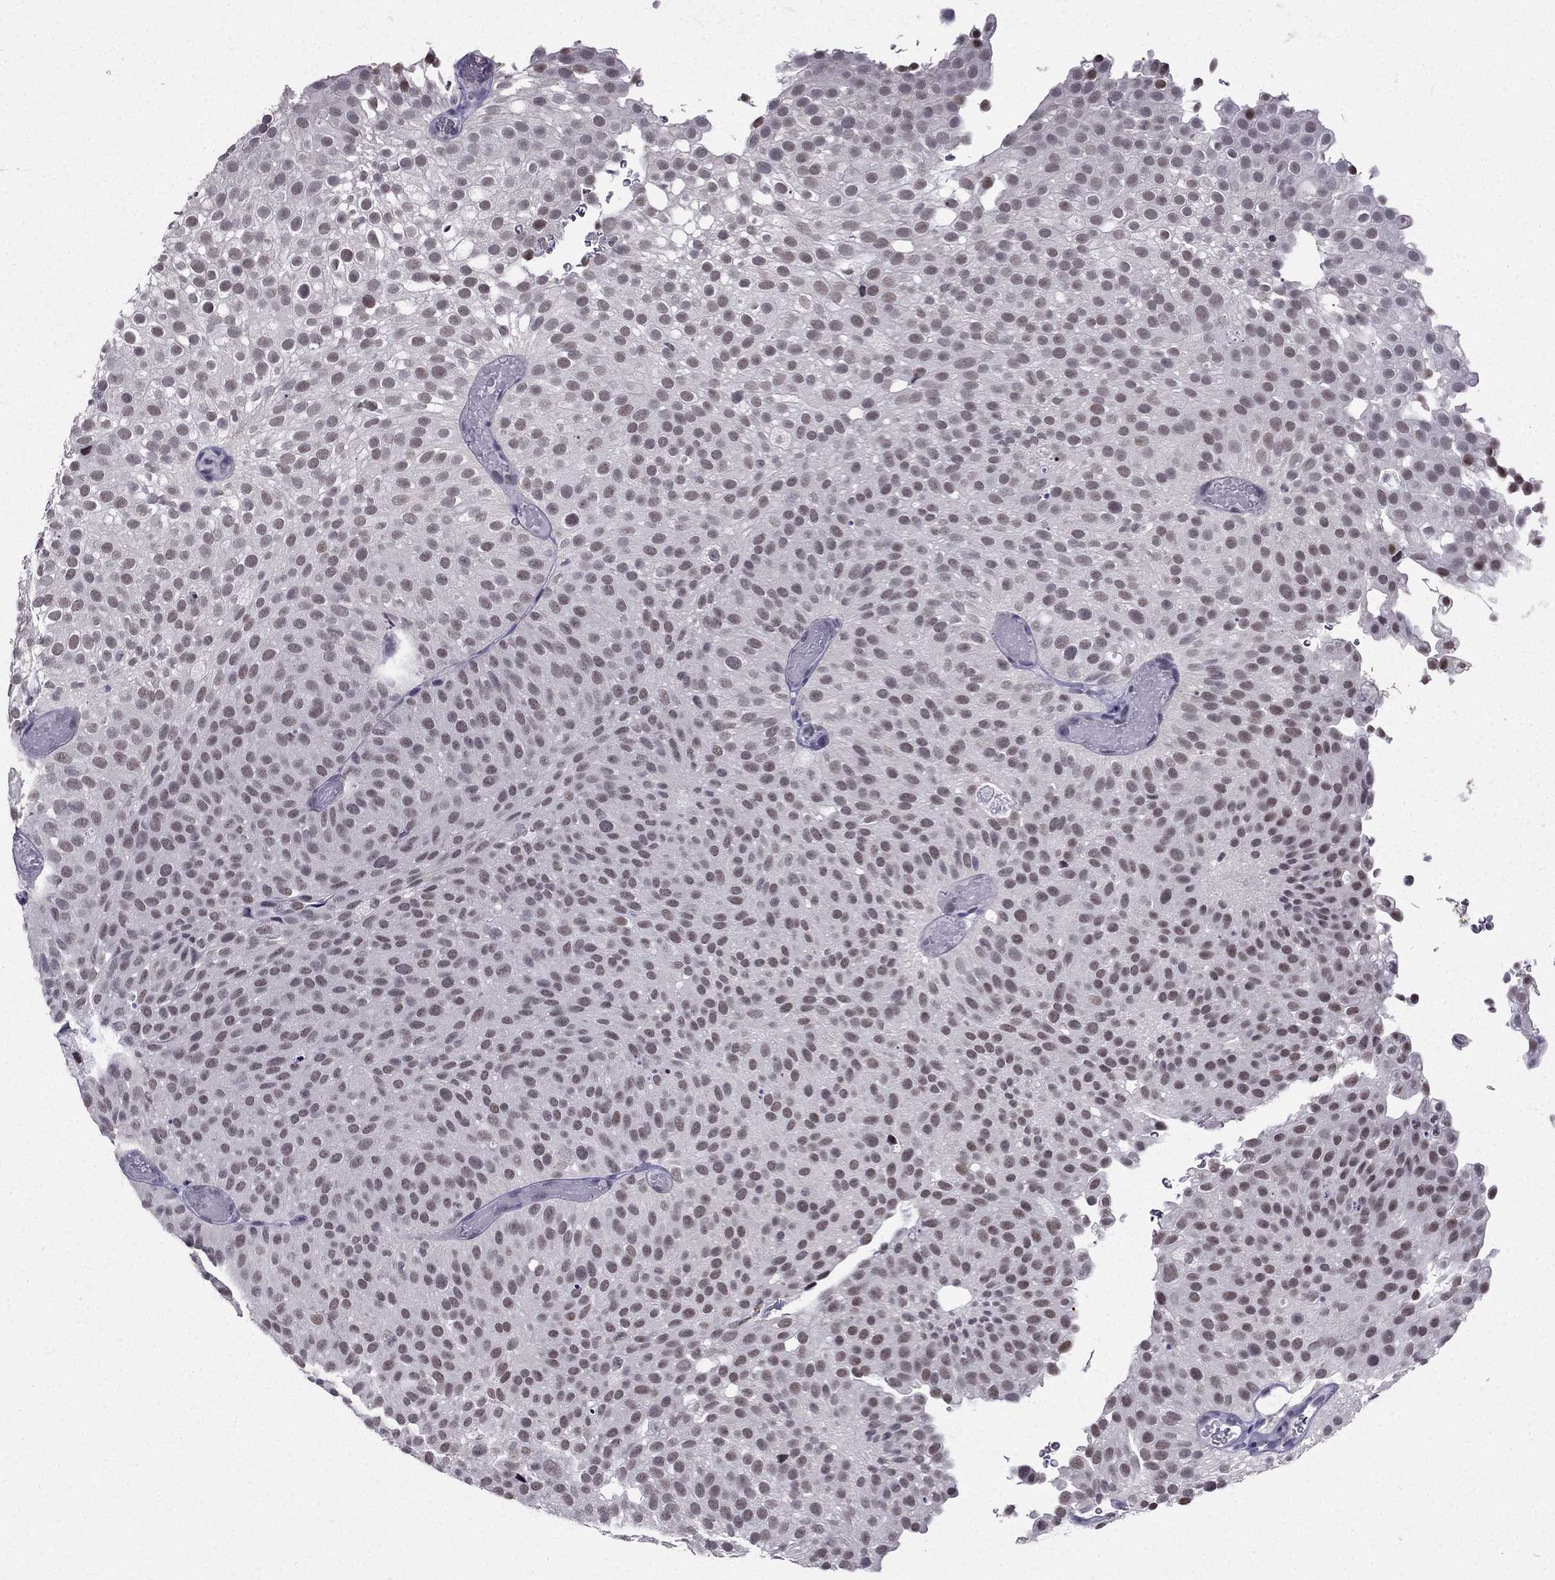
{"staining": {"intensity": "weak", "quantity": "25%-75%", "location": "nuclear"}, "tissue": "urothelial cancer", "cell_type": "Tumor cells", "image_type": "cancer", "snomed": [{"axis": "morphology", "description": "Urothelial carcinoma, Low grade"}, {"axis": "topography", "description": "Urinary bladder"}], "caption": "Human low-grade urothelial carcinoma stained with a protein marker exhibits weak staining in tumor cells.", "gene": "ZNF420", "patient": {"sex": "male", "age": 78}}